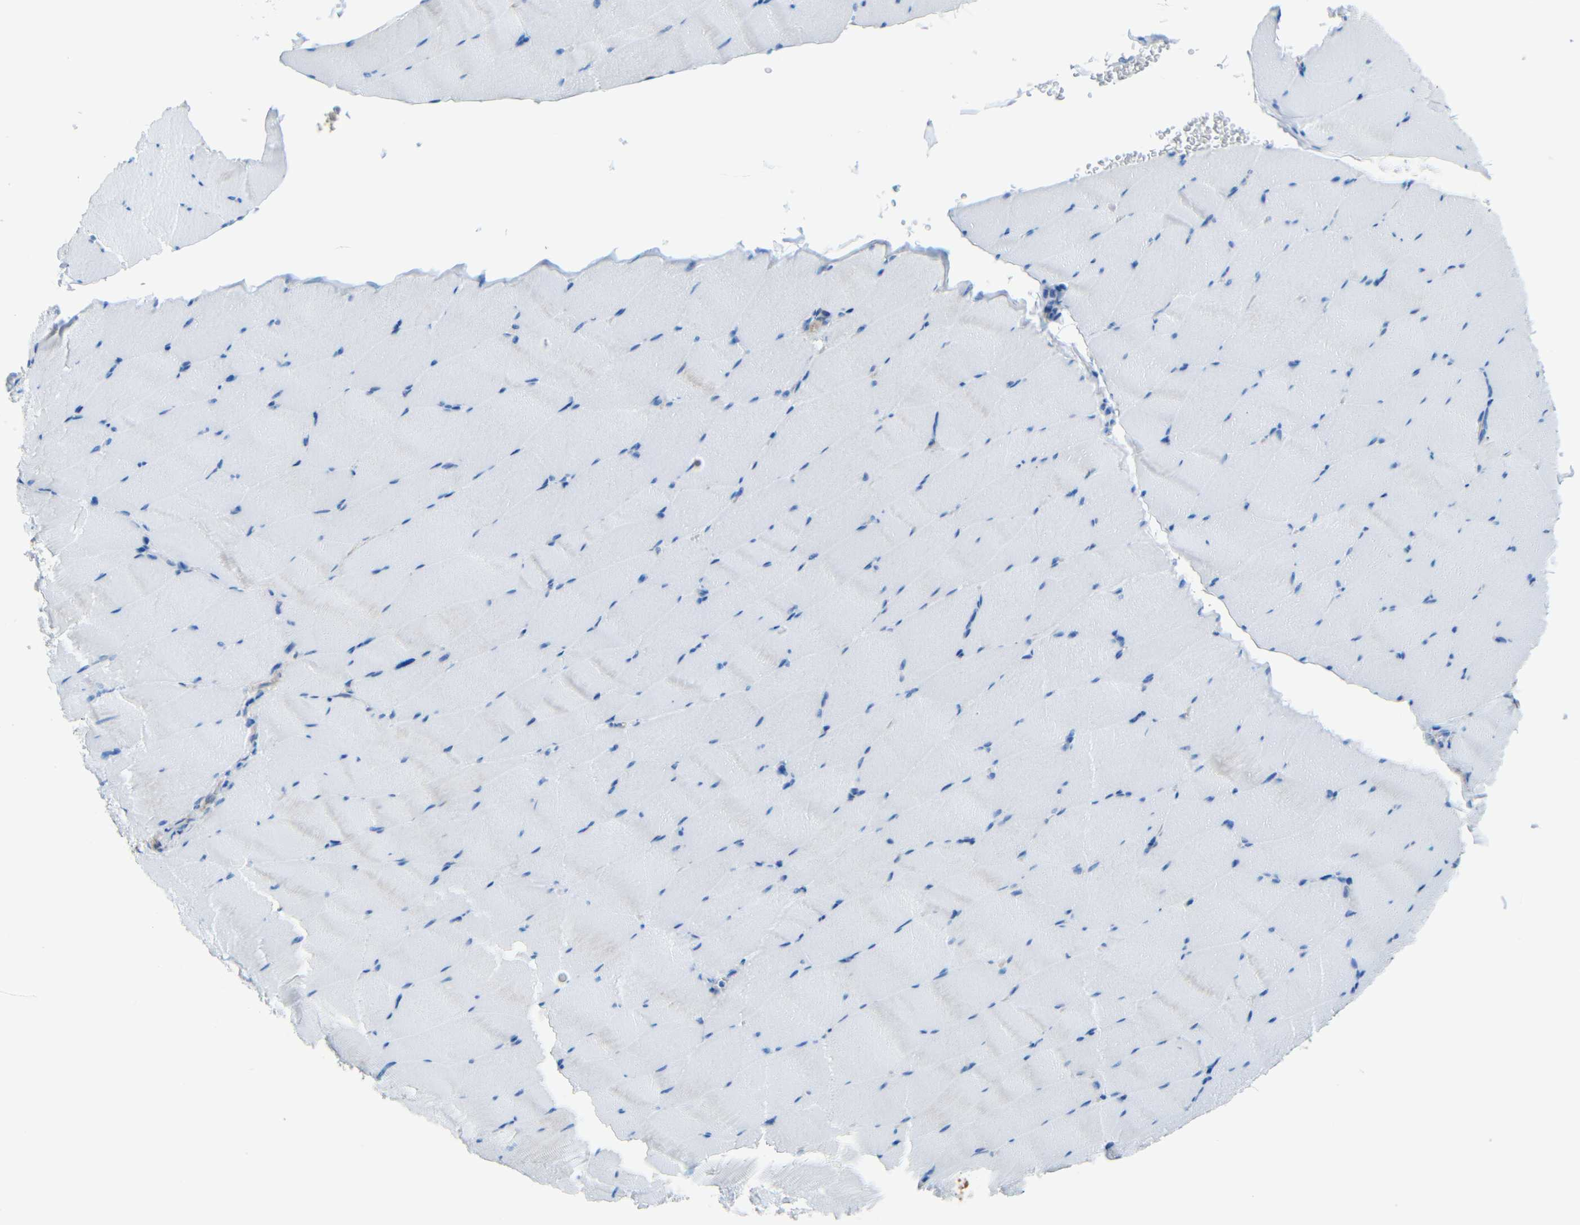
{"staining": {"intensity": "weak", "quantity": "<25%", "location": "cytoplasmic/membranous"}, "tissue": "skeletal muscle", "cell_type": "Myocytes", "image_type": "normal", "snomed": [{"axis": "morphology", "description": "Normal tissue, NOS"}, {"axis": "topography", "description": "Skeletal muscle"}], "caption": "Myocytes show no significant staining in unremarkable skeletal muscle. Brightfield microscopy of immunohistochemistry (IHC) stained with DAB (brown) and hematoxylin (blue), captured at high magnification.", "gene": "TUBB4B", "patient": {"sex": "male", "age": 62}}